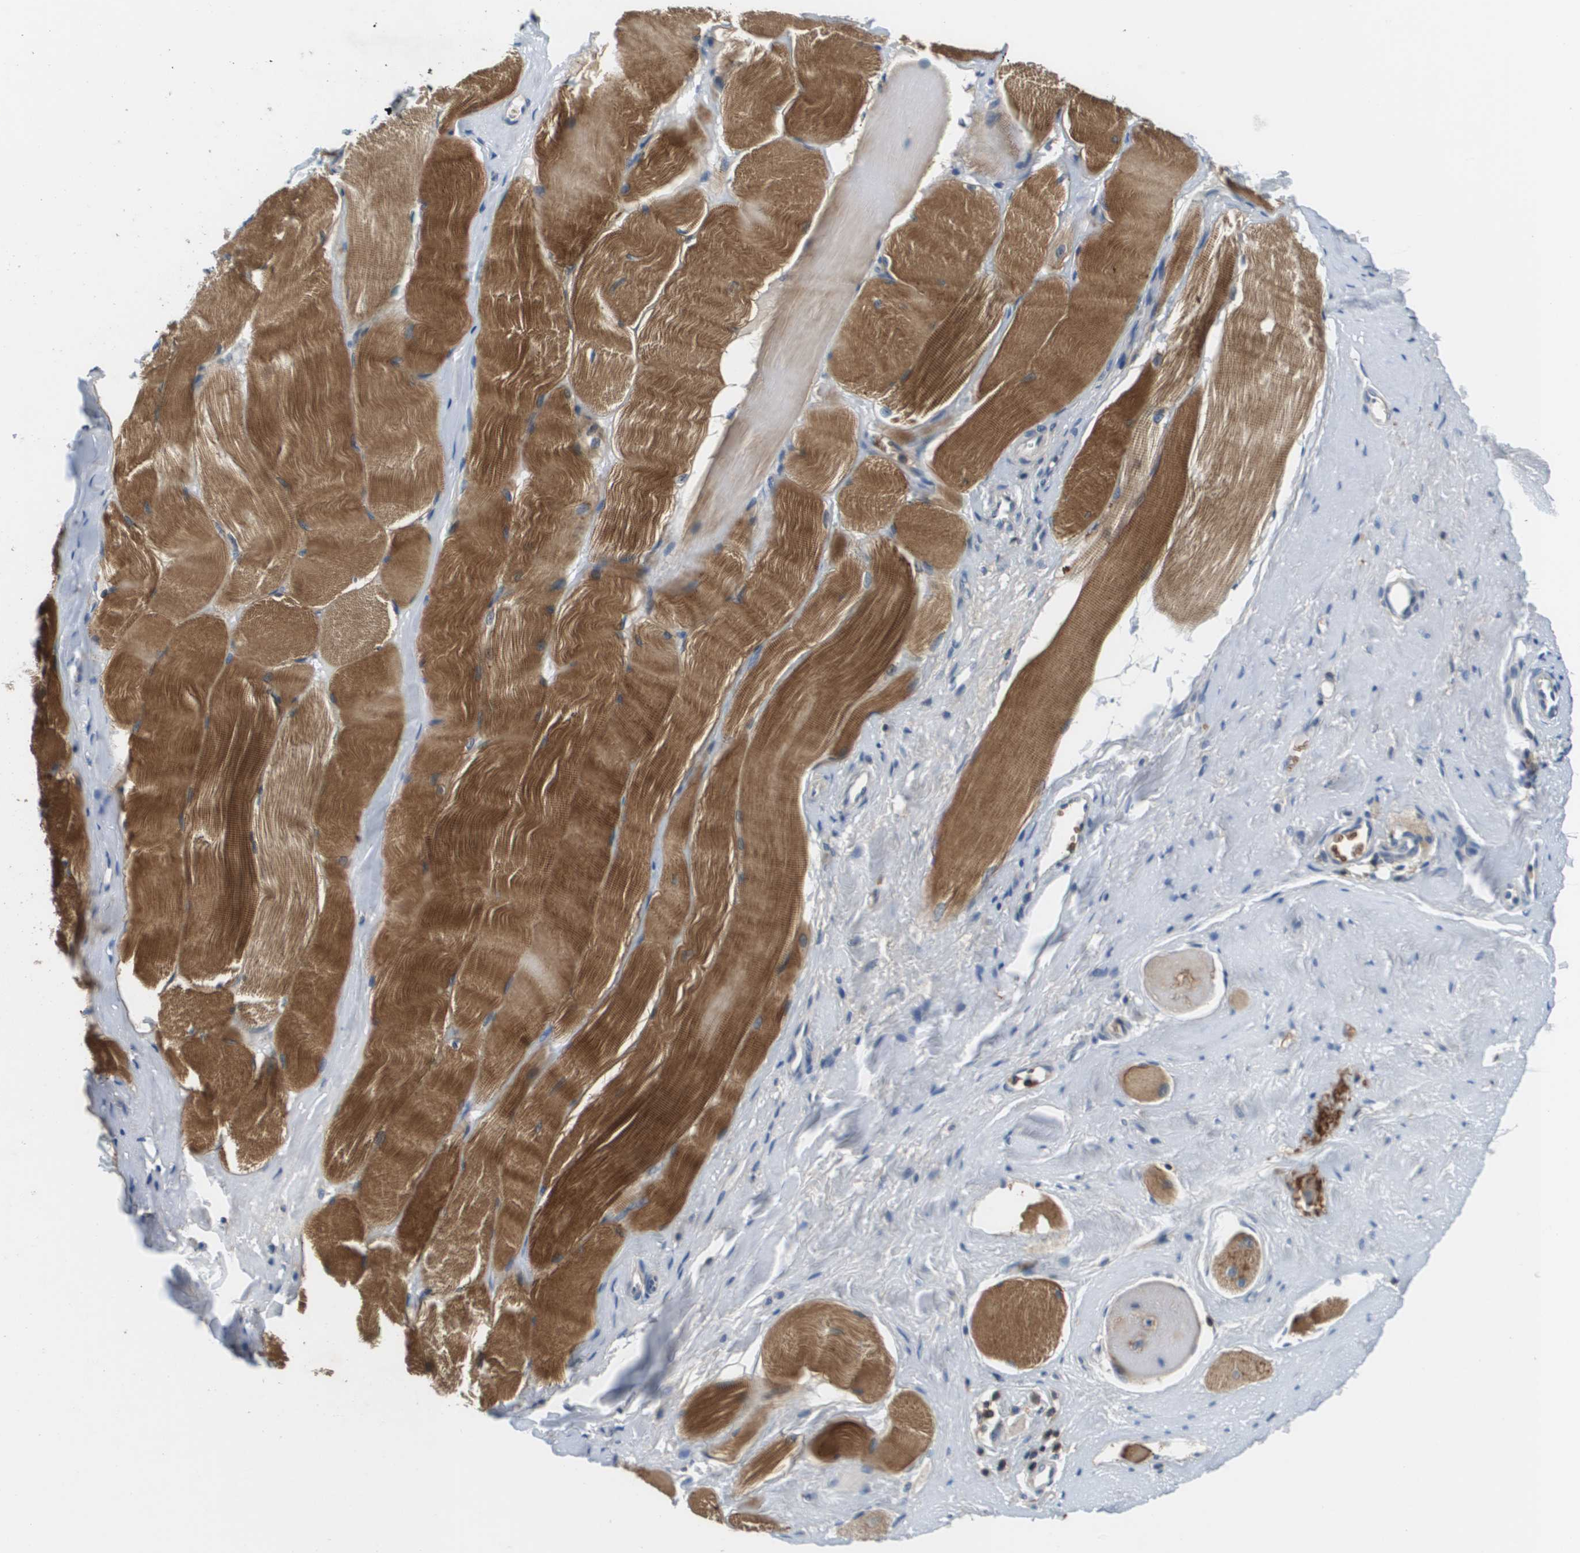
{"staining": {"intensity": "strong", "quantity": ">75%", "location": "cytoplasmic/membranous"}, "tissue": "skeletal muscle", "cell_type": "Myocytes", "image_type": "normal", "snomed": [{"axis": "morphology", "description": "Normal tissue, NOS"}, {"axis": "morphology", "description": "Squamous cell carcinoma, NOS"}, {"axis": "topography", "description": "Skeletal muscle"}], "caption": "Immunohistochemistry of normal skeletal muscle exhibits high levels of strong cytoplasmic/membranous positivity in approximately >75% of myocytes.", "gene": "KCNQ5", "patient": {"sex": "male", "age": 51}}